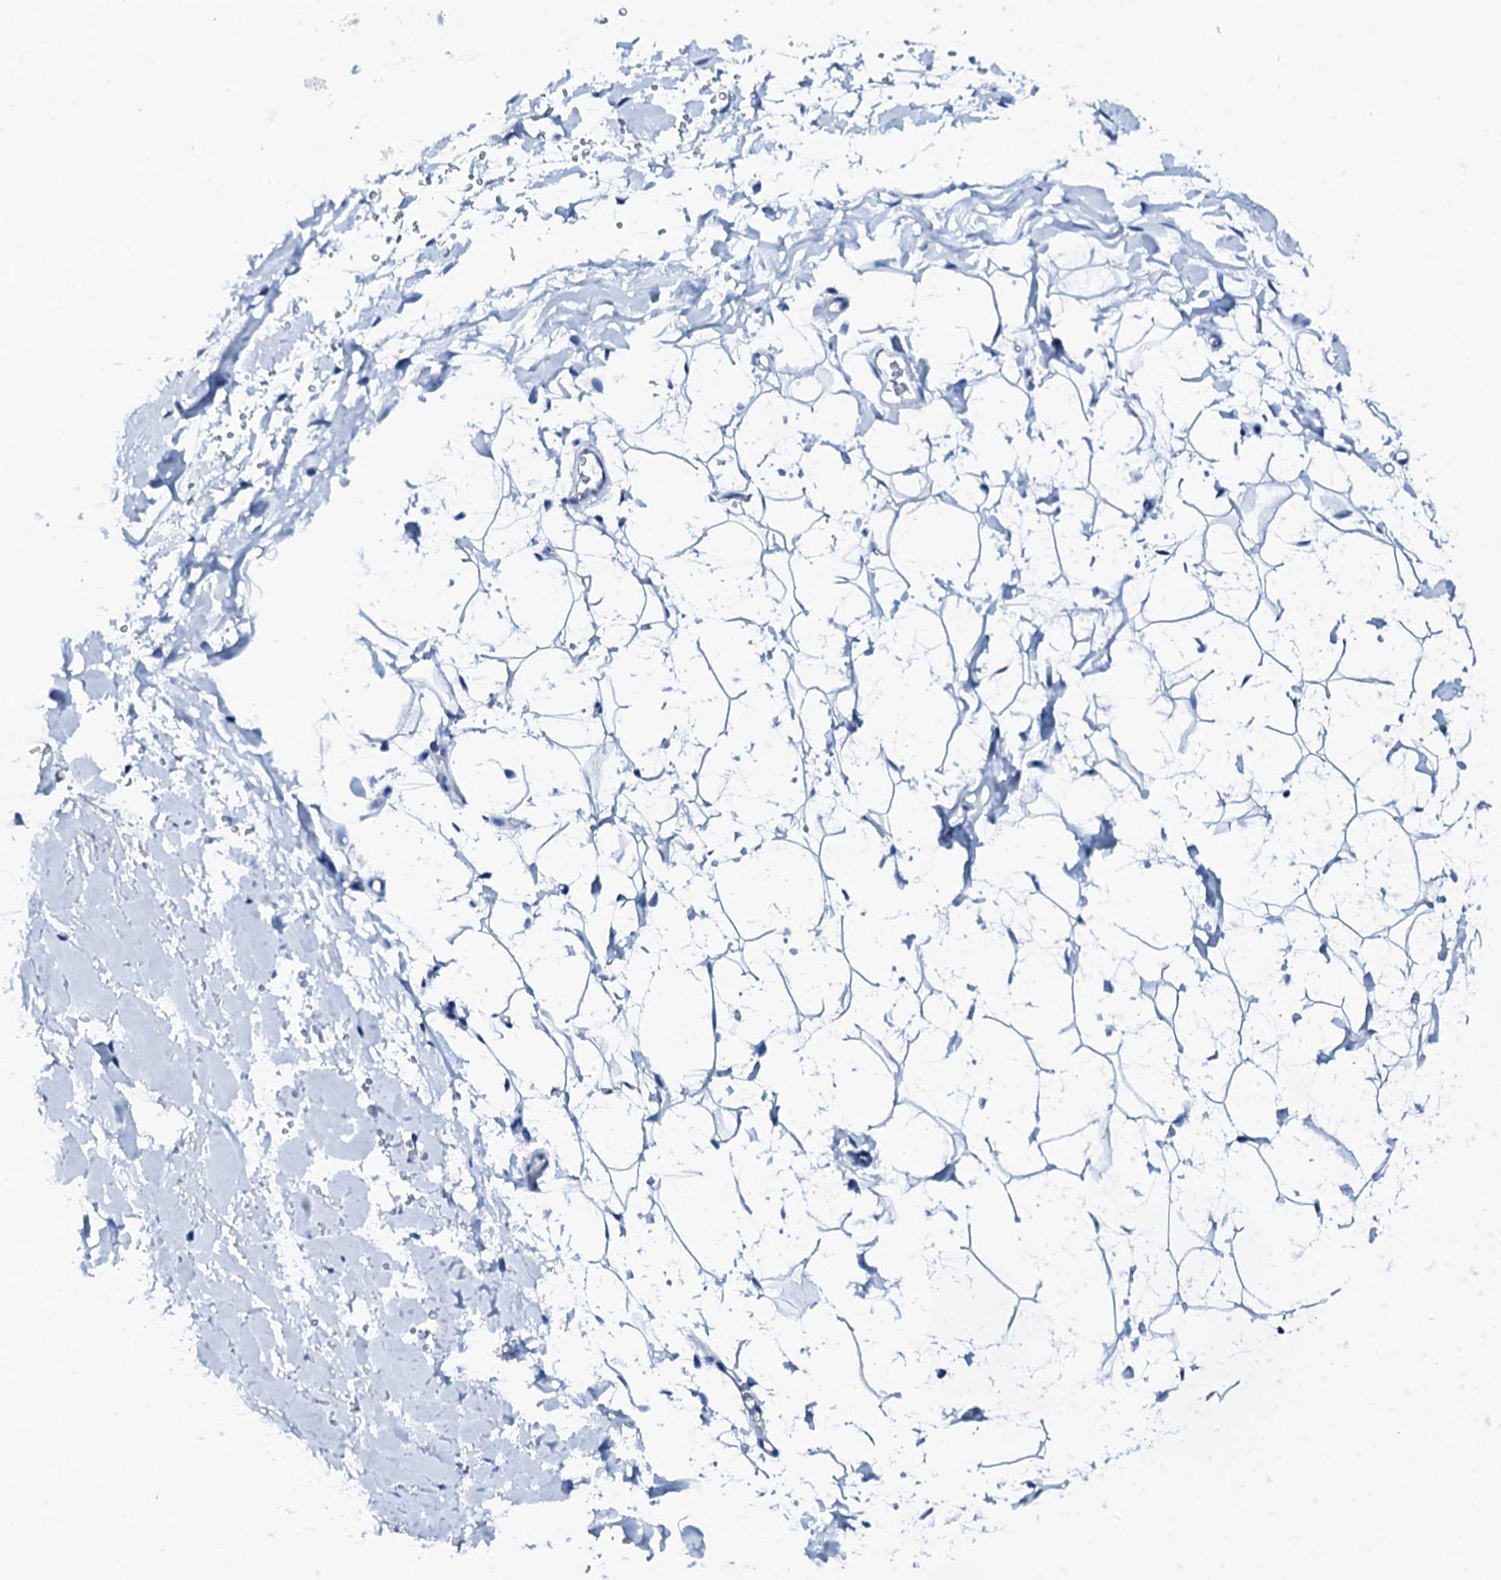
{"staining": {"intensity": "negative", "quantity": "none", "location": "none"}, "tissue": "adipose tissue", "cell_type": "Adipocytes", "image_type": "normal", "snomed": [{"axis": "morphology", "description": "Normal tissue, NOS"}, {"axis": "topography", "description": "Breast"}], "caption": "Adipocytes show no significant protein expression in unremarkable adipose tissue.", "gene": "PTH", "patient": {"sex": "female", "age": 26}}